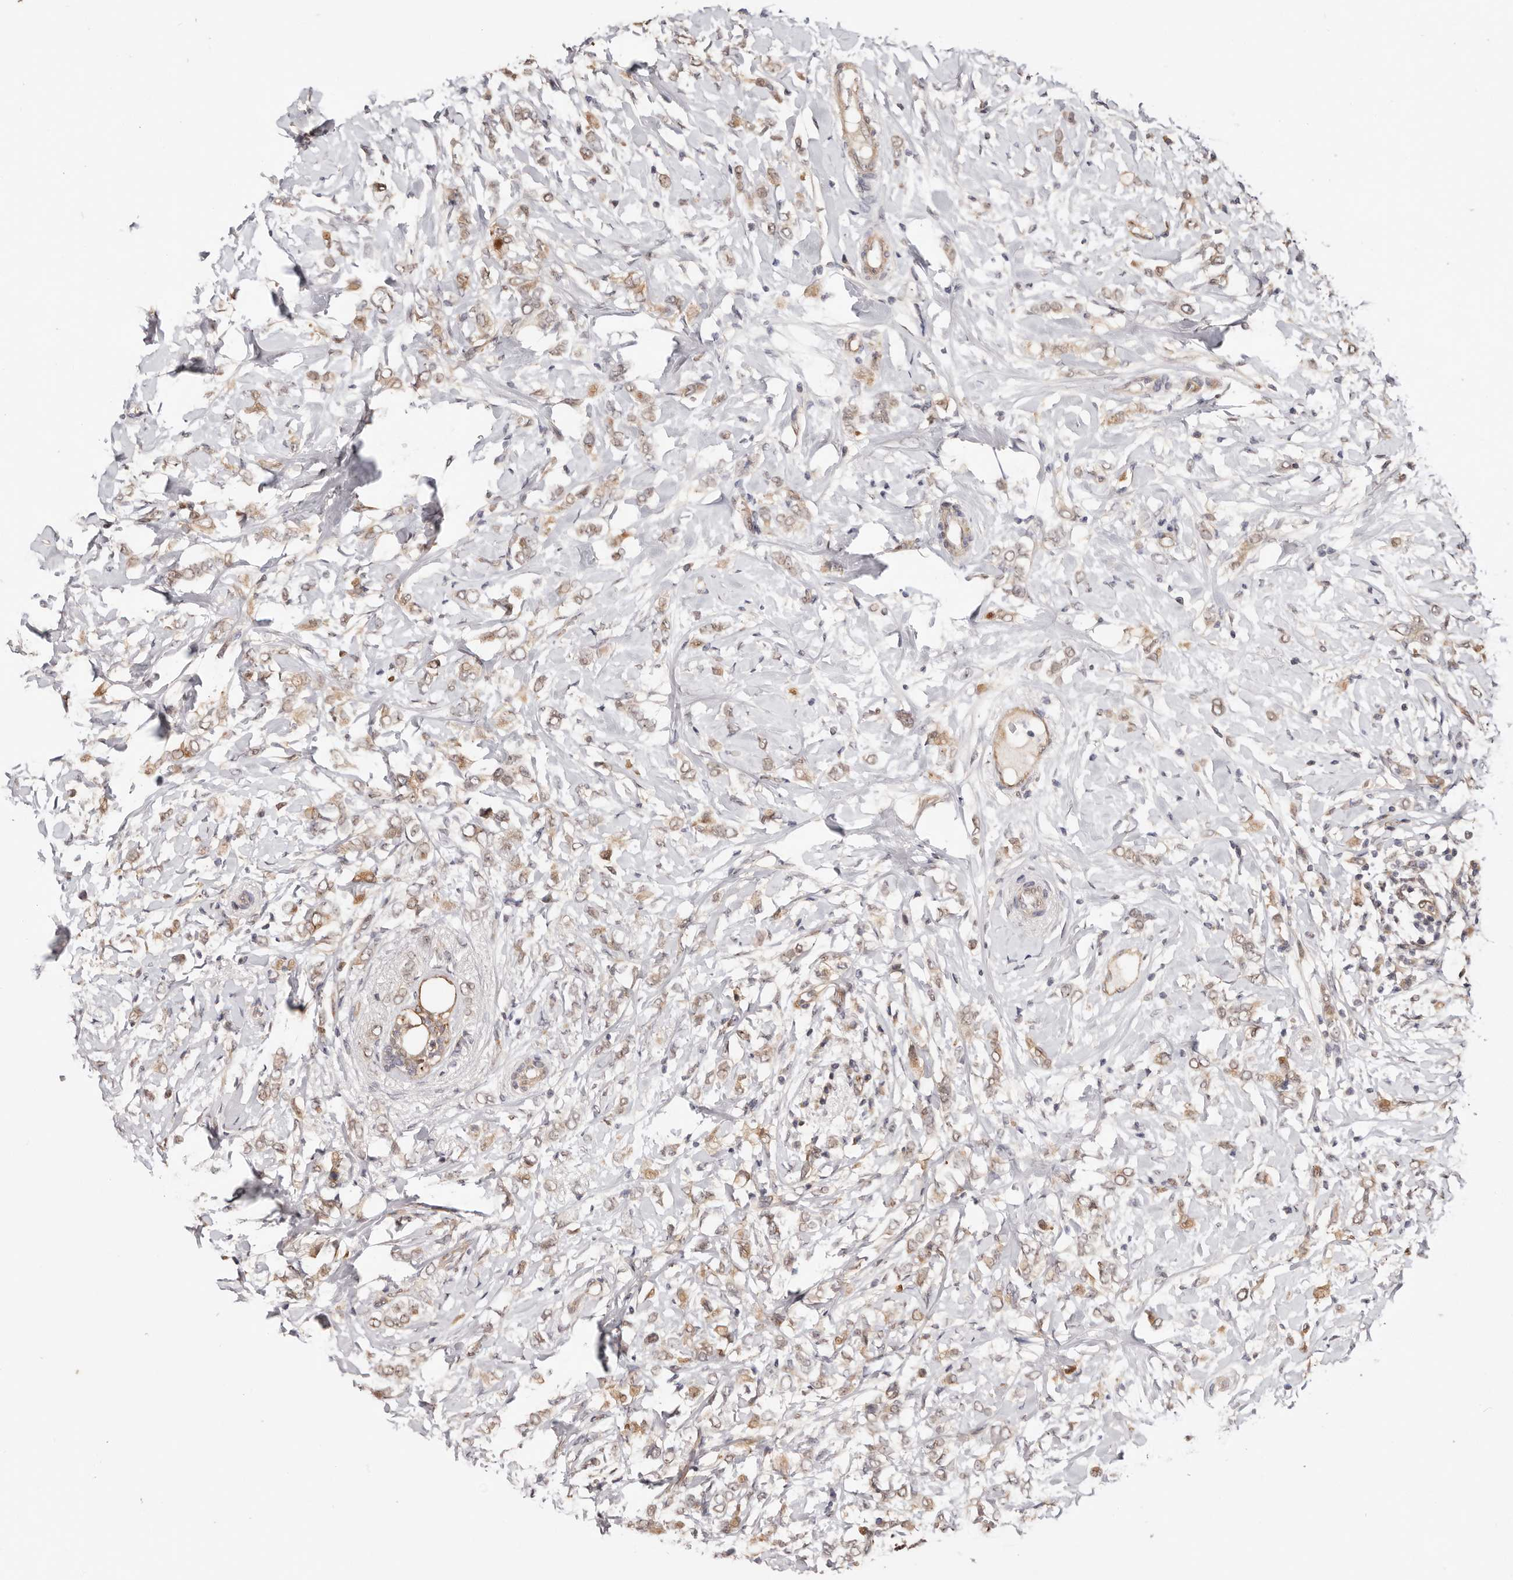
{"staining": {"intensity": "weak", "quantity": ">75%", "location": "cytoplasmic/membranous"}, "tissue": "breast cancer", "cell_type": "Tumor cells", "image_type": "cancer", "snomed": [{"axis": "morphology", "description": "Normal tissue, NOS"}, {"axis": "morphology", "description": "Lobular carcinoma"}, {"axis": "topography", "description": "Breast"}], "caption": "Breast lobular carcinoma stained with DAB immunohistochemistry reveals low levels of weak cytoplasmic/membranous positivity in about >75% of tumor cells. The protein of interest is shown in brown color, while the nuclei are stained blue.", "gene": "TRIP13", "patient": {"sex": "female", "age": 47}}